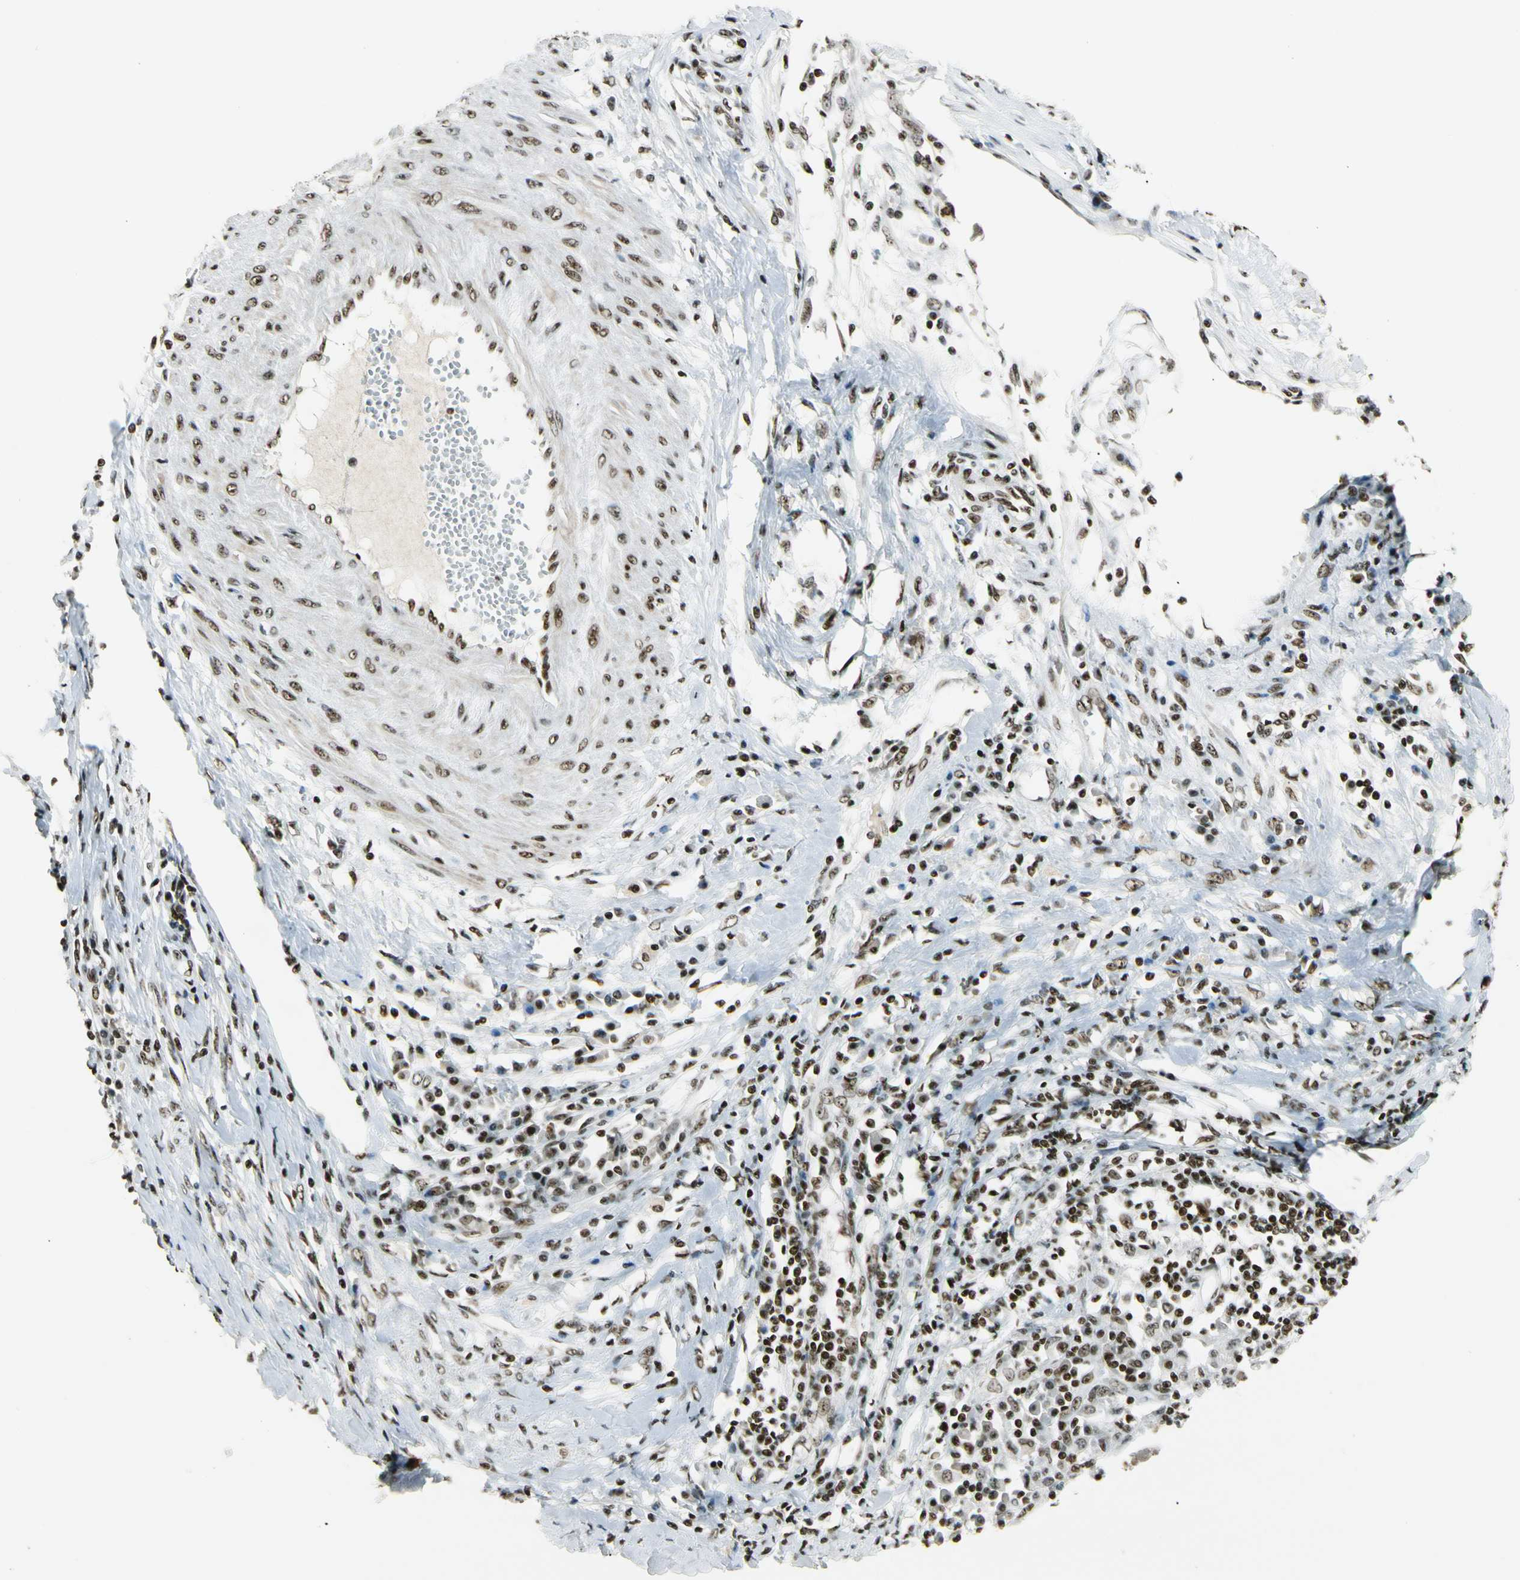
{"staining": {"intensity": "strong", "quantity": ">75%", "location": "nuclear"}, "tissue": "cervical cancer", "cell_type": "Tumor cells", "image_type": "cancer", "snomed": [{"axis": "morphology", "description": "Squamous cell carcinoma, NOS"}, {"axis": "topography", "description": "Cervix"}], "caption": "Immunohistochemistry (IHC) photomicrograph of neoplastic tissue: human cervical cancer (squamous cell carcinoma) stained using immunohistochemistry exhibits high levels of strong protein expression localized specifically in the nuclear of tumor cells, appearing as a nuclear brown color.", "gene": "UBTF", "patient": {"sex": "female", "age": 40}}